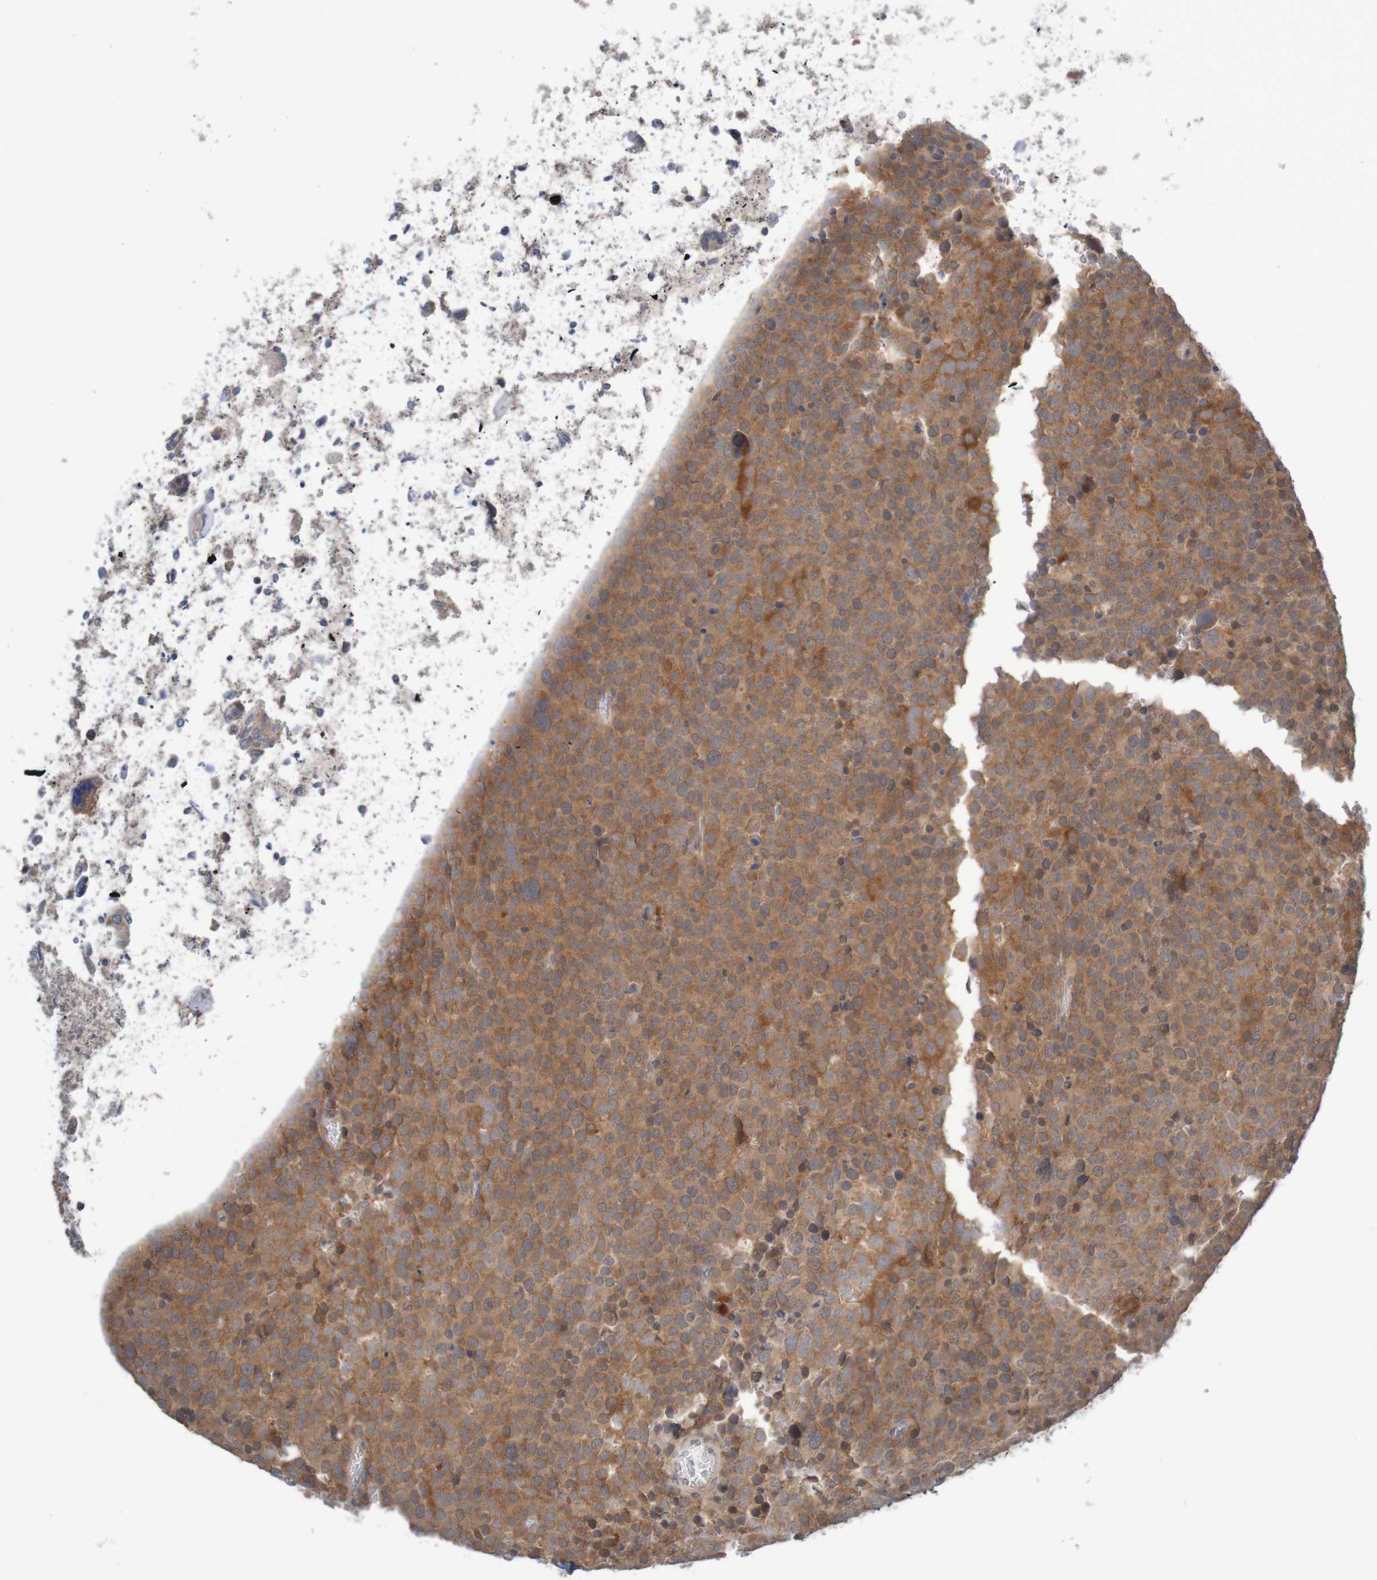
{"staining": {"intensity": "moderate", "quantity": ">75%", "location": "cytoplasmic/membranous"}, "tissue": "testis cancer", "cell_type": "Tumor cells", "image_type": "cancer", "snomed": [{"axis": "morphology", "description": "Seminoma, NOS"}, {"axis": "topography", "description": "Testis"}], "caption": "Protein staining of seminoma (testis) tissue displays moderate cytoplasmic/membranous expression in about >75% of tumor cells.", "gene": "ANKK1", "patient": {"sex": "male", "age": 71}}